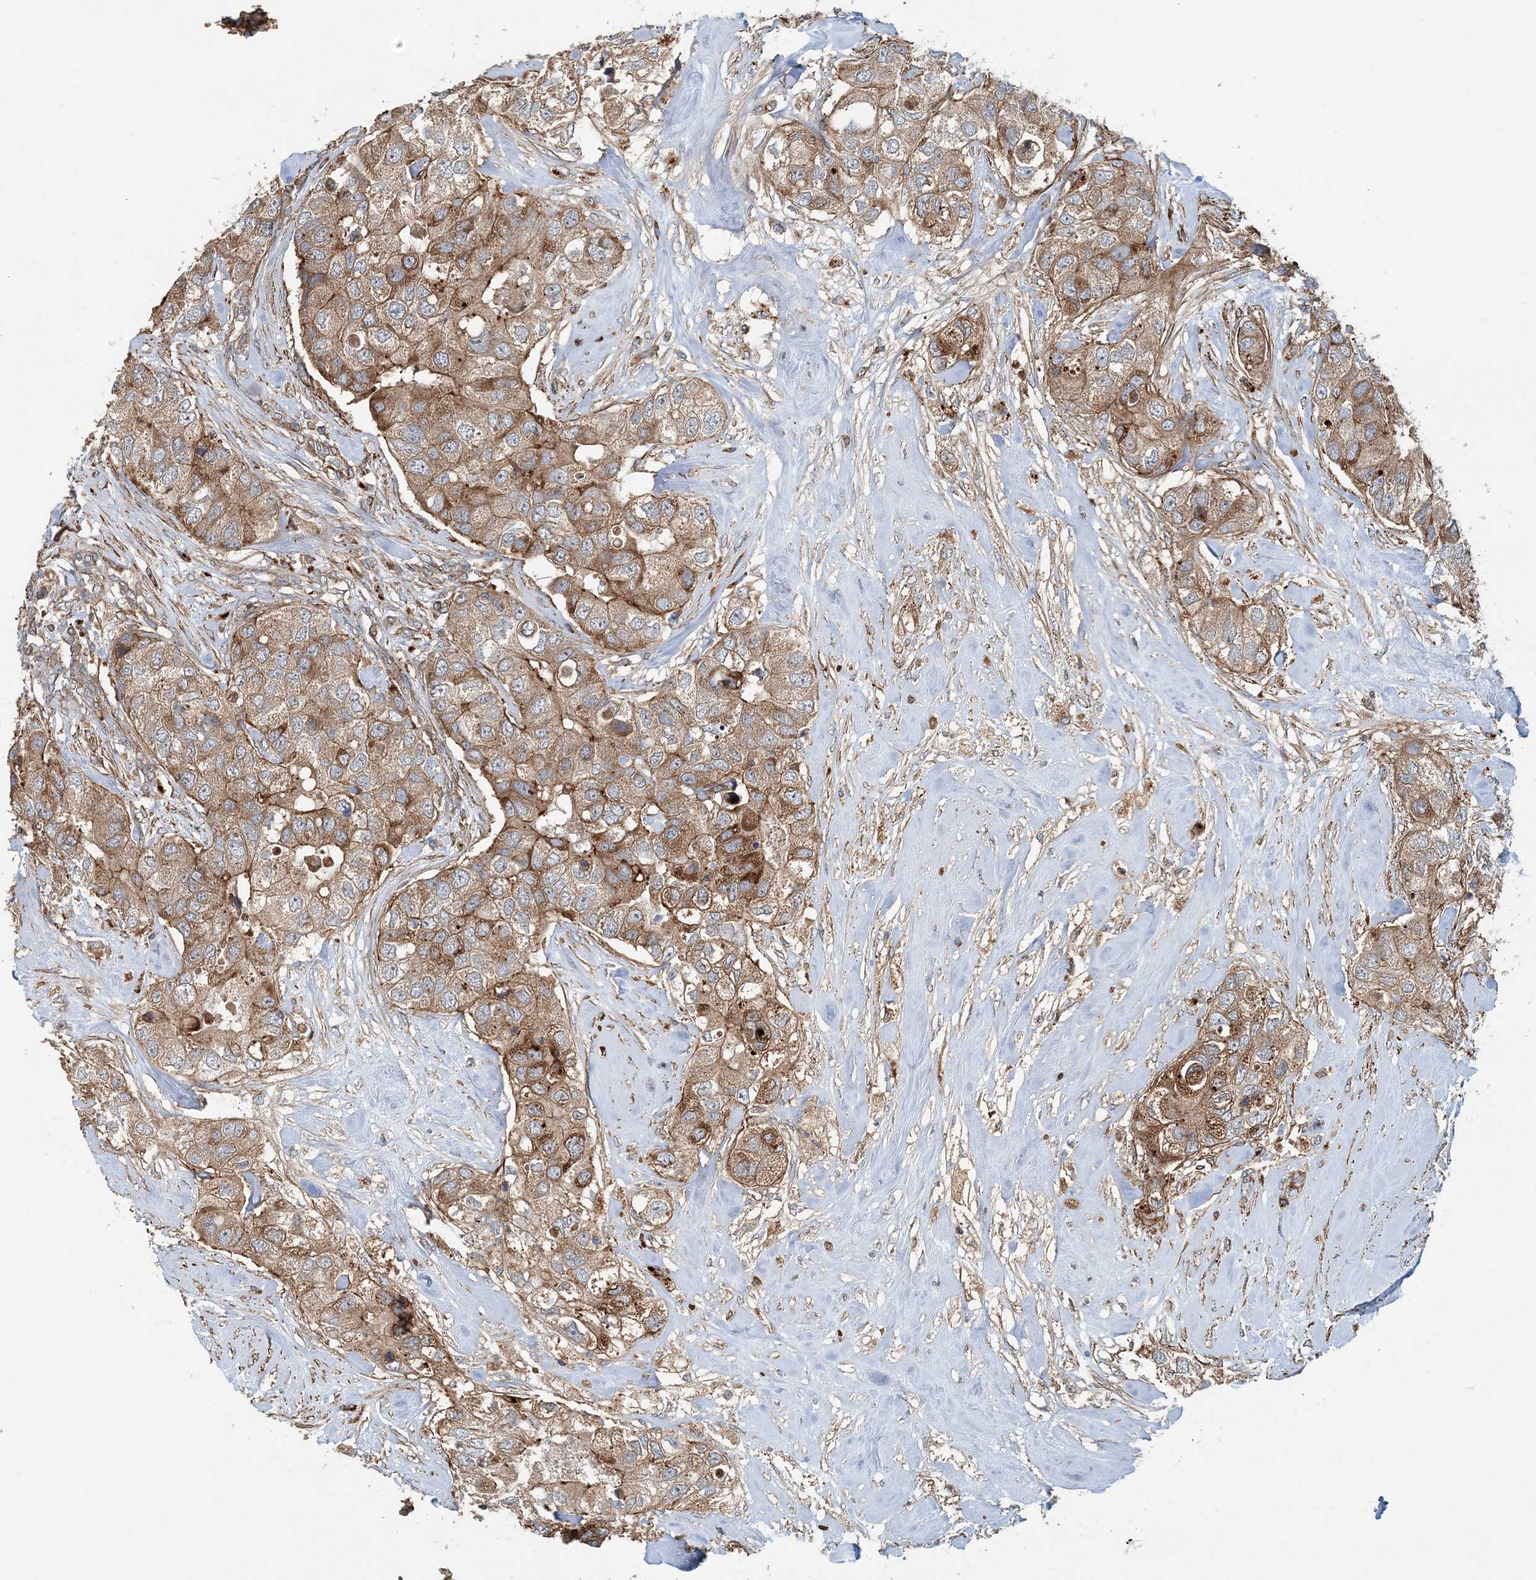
{"staining": {"intensity": "moderate", "quantity": ">75%", "location": "cytoplasmic/membranous"}, "tissue": "breast cancer", "cell_type": "Tumor cells", "image_type": "cancer", "snomed": [{"axis": "morphology", "description": "Duct carcinoma"}, {"axis": "topography", "description": "Breast"}], "caption": "A brown stain shows moderate cytoplasmic/membranous staining of a protein in human invasive ductal carcinoma (breast) tumor cells.", "gene": "TTI1", "patient": {"sex": "female", "age": 62}}